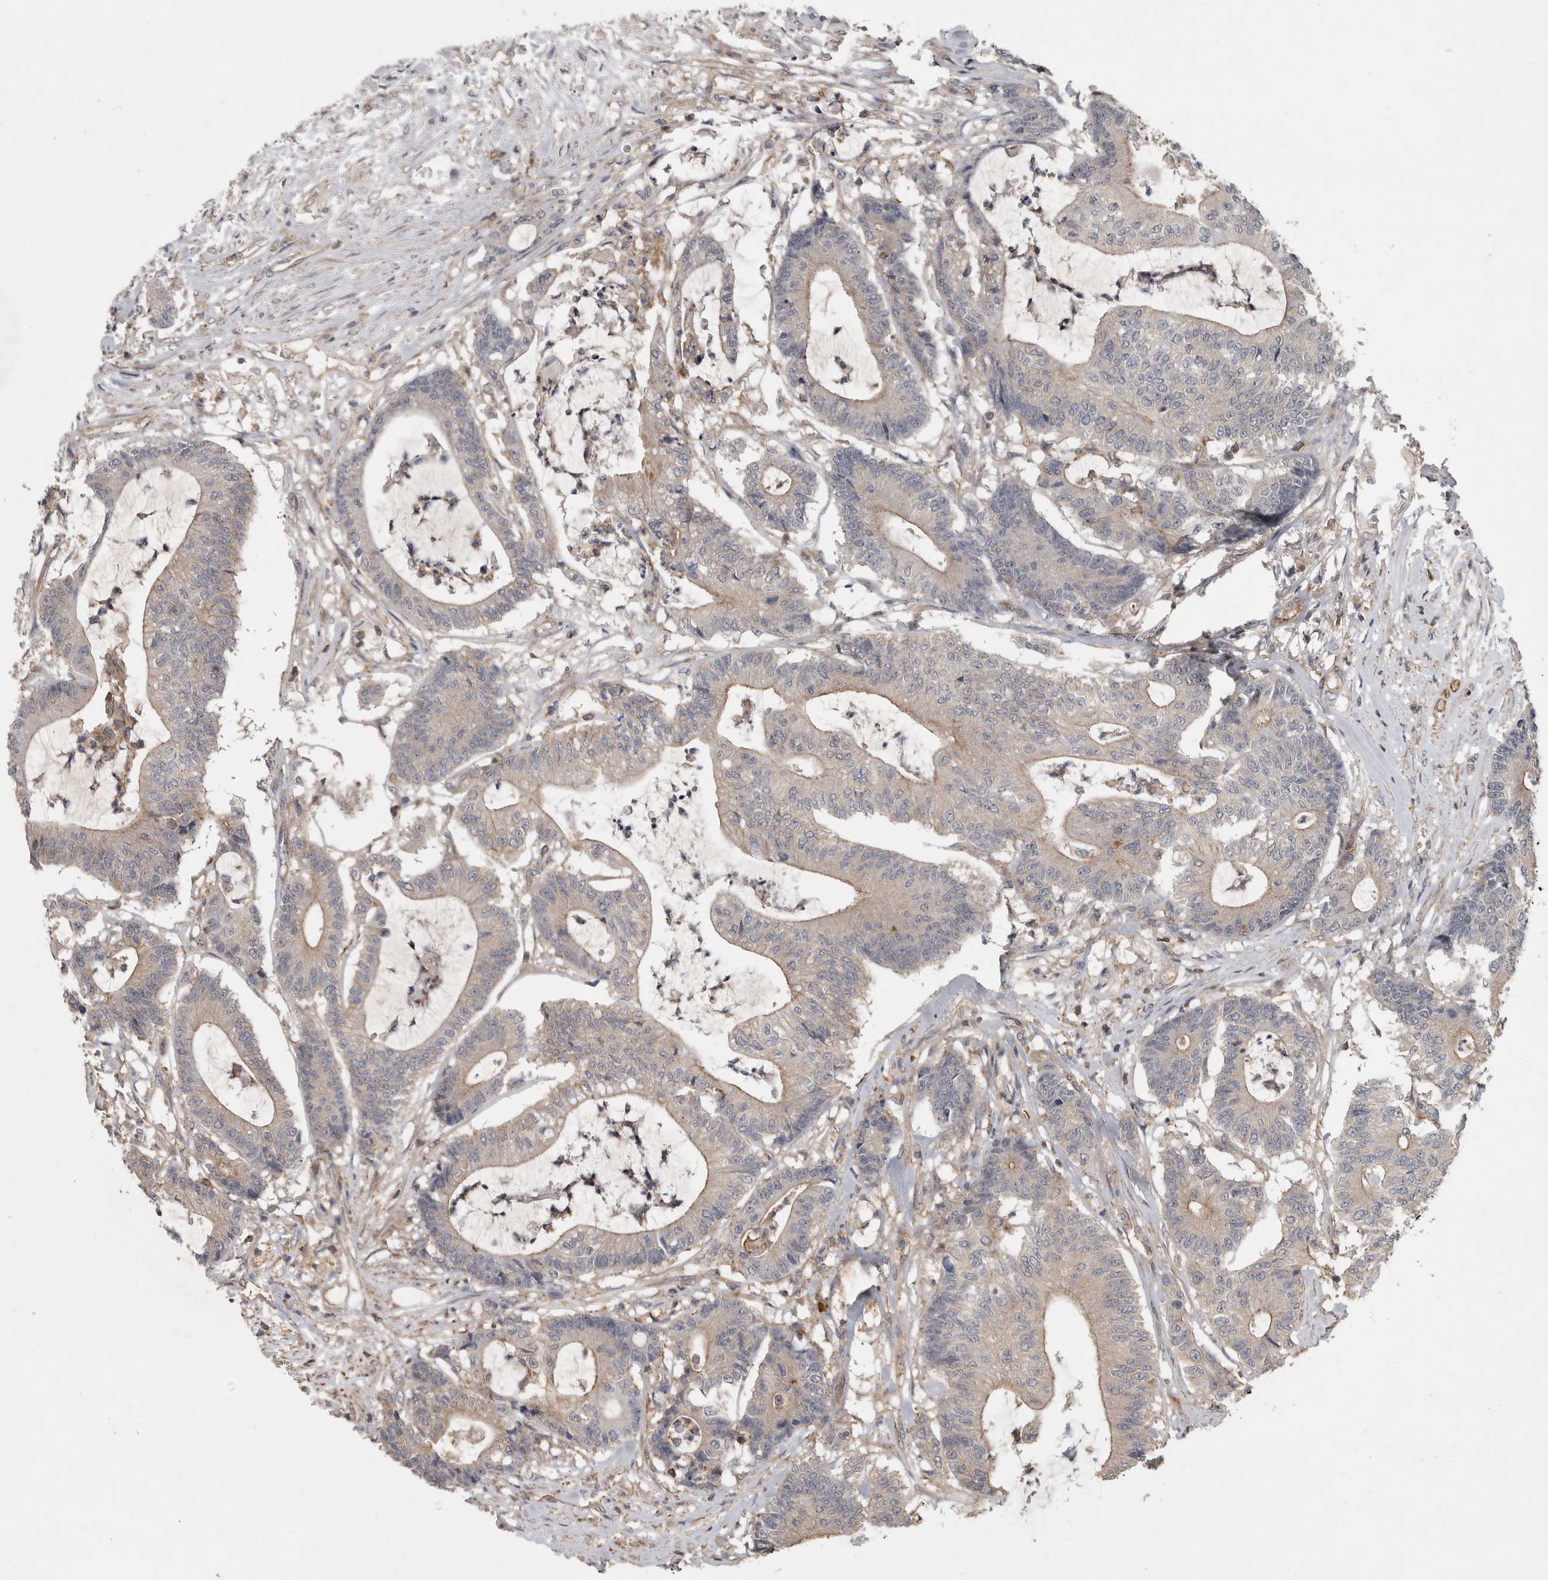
{"staining": {"intensity": "weak", "quantity": ">75%", "location": "cytoplasmic/membranous"}, "tissue": "colorectal cancer", "cell_type": "Tumor cells", "image_type": "cancer", "snomed": [{"axis": "morphology", "description": "Adenocarcinoma, NOS"}, {"axis": "topography", "description": "Colon"}], "caption": "Protein analysis of colorectal cancer (adenocarcinoma) tissue demonstrates weak cytoplasmic/membranous staining in approximately >75% of tumor cells.", "gene": "SPATA48", "patient": {"sex": "female", "age": 84}}